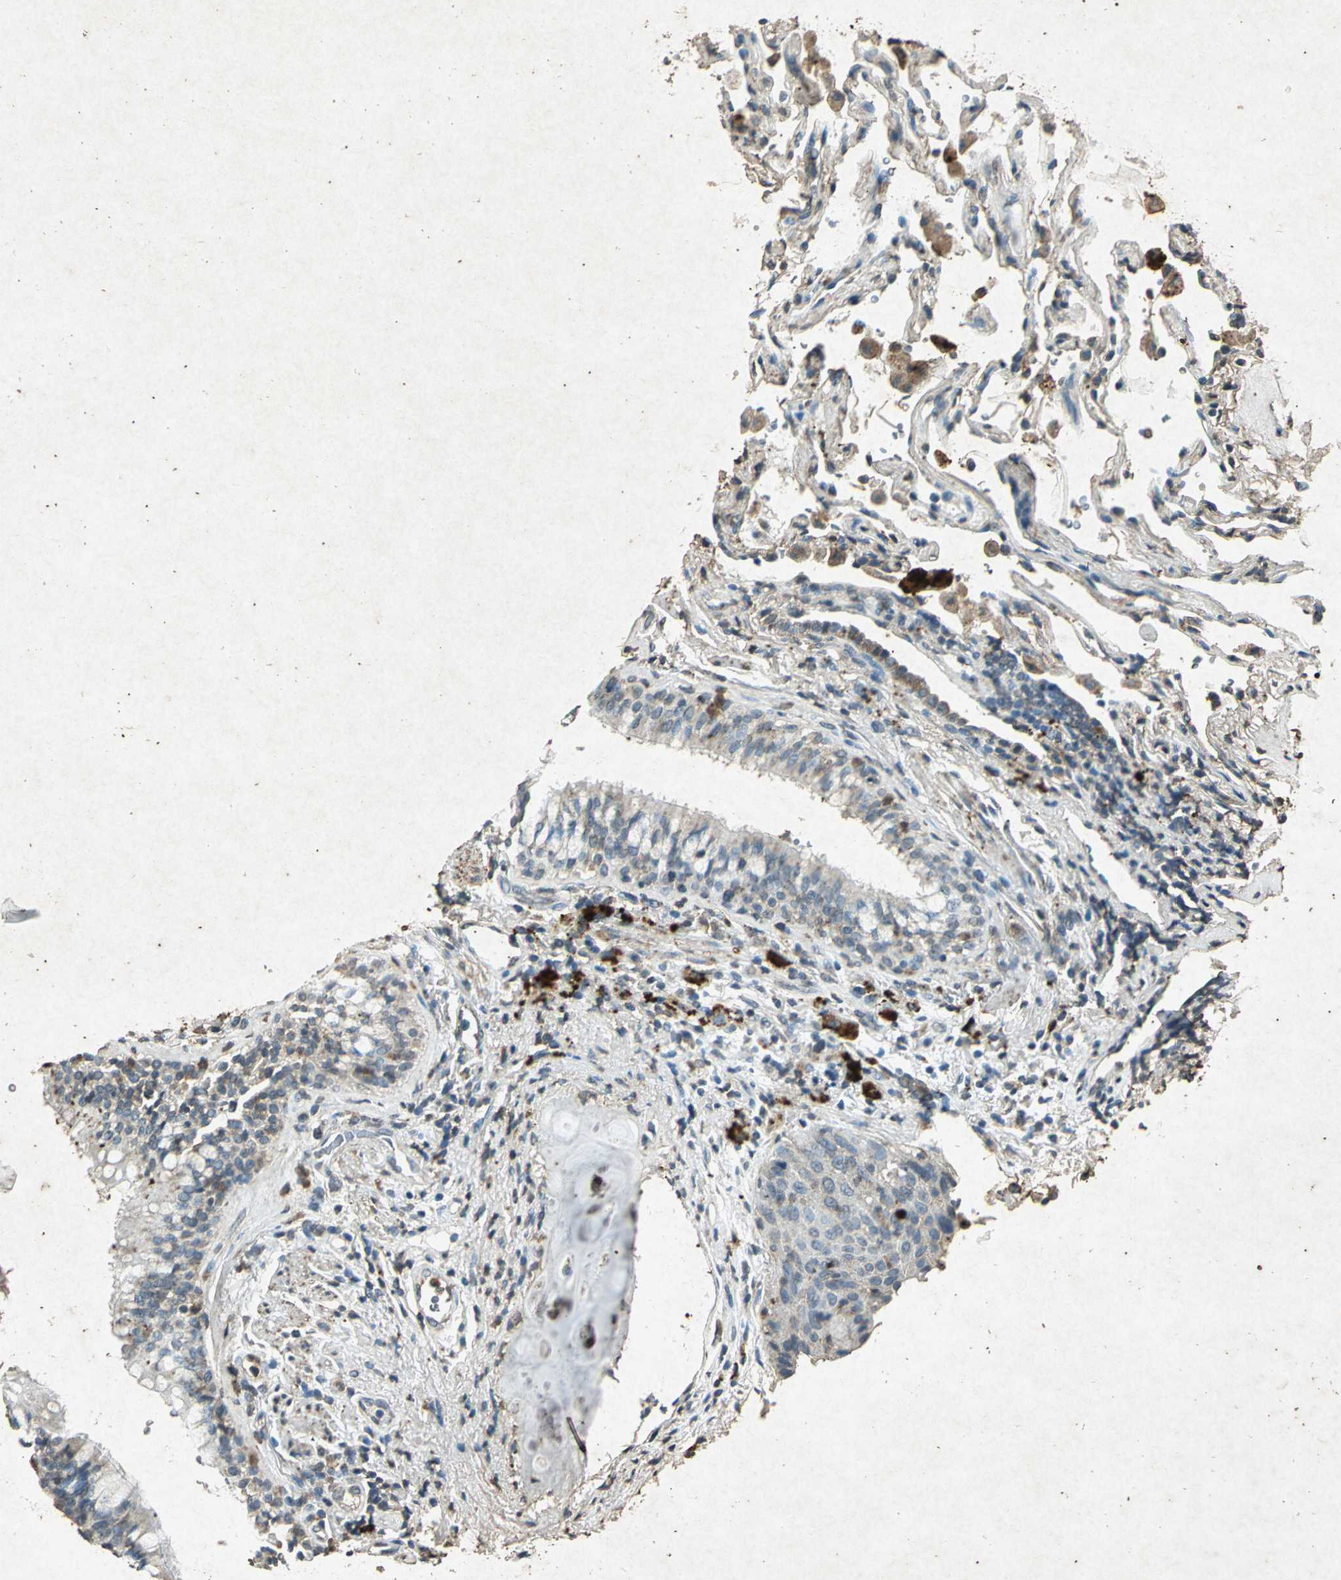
{"staining": {"intensity": "weak", "quantity": "<25%", "location": "cytoplasmic/membranous"}, "tissue": "lung cancer", "cell_type": "Tumor cells", "image_type": "cancer", "snomed": [{"axis": "morphology", "description": "Squamous cell carcinoma, NOS"}, {"axis": "topography", "description": "Lung"}], "caption": "A photomicrograph of human lung squamous cell carcinoma is negative for staining in tumor cells. The staining was performed using DAB (3,3'-diaminobenzidine) to visualize the protein expression in brown, while the nuclei were stained in blue with hematoxylin (Magnification: 20x).", "gene": "PSEN1", "patient": {"sex": "female", "age": 67}}